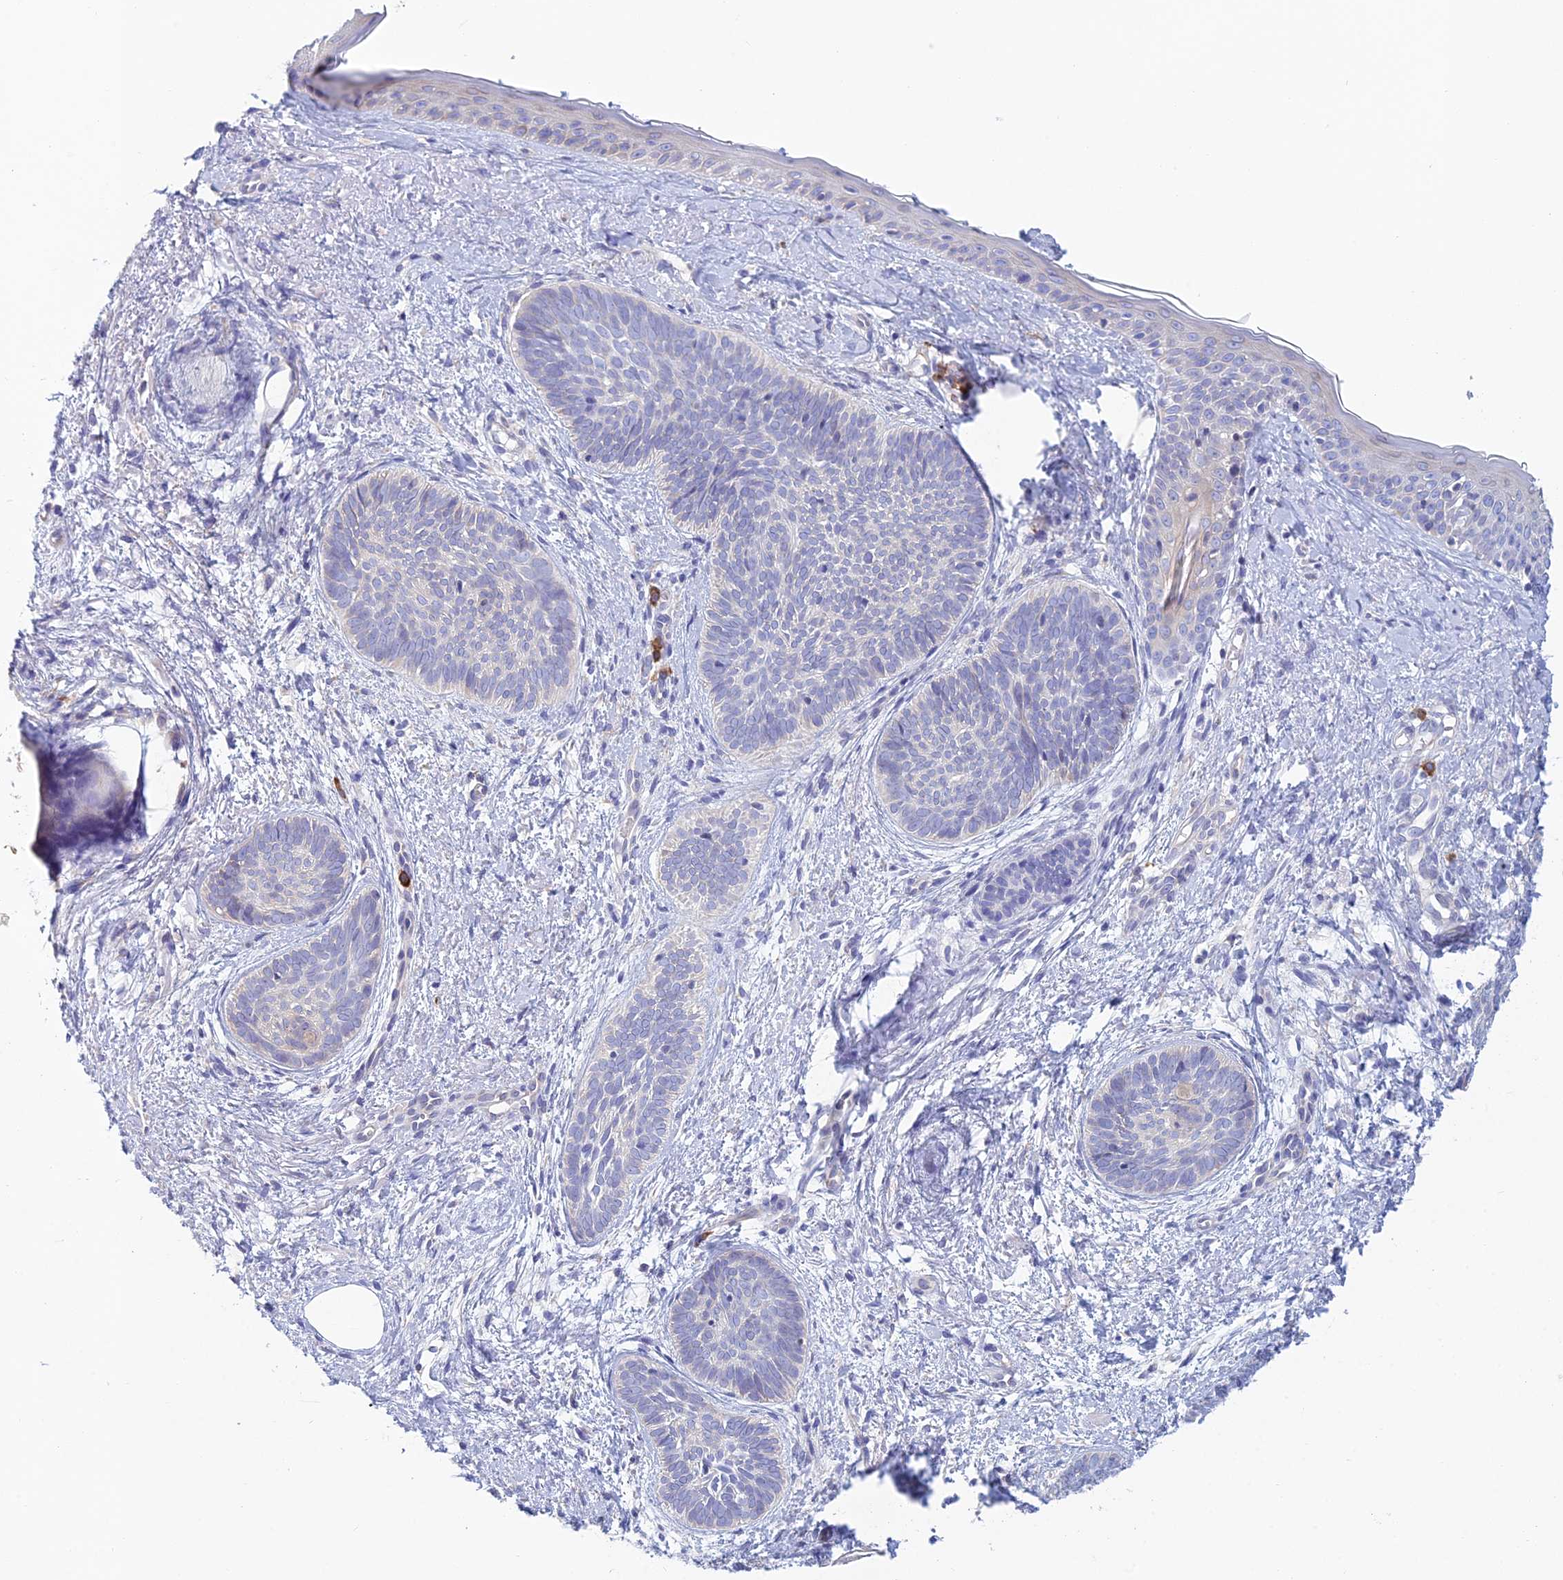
{"staining": {"intensity": "negative", "quantity": "none", "location": "none"}, "tissue": "skin cancer", "cell_type": "Tumor cells", "image_type": "cancer", "snomed": [{"axis": "morphology", "description": "Basal cell carcinoma"}, {"axis": "topography", "description": "Skin"}], "caption": "This is a photomicrograph of immunohistochemistry (IHC) staining of skin cancer (basal cell carcinoma), which shows no expression in tumor cells.", "gene": "HM13", "patient": {"sex": "female", "age": 81}}